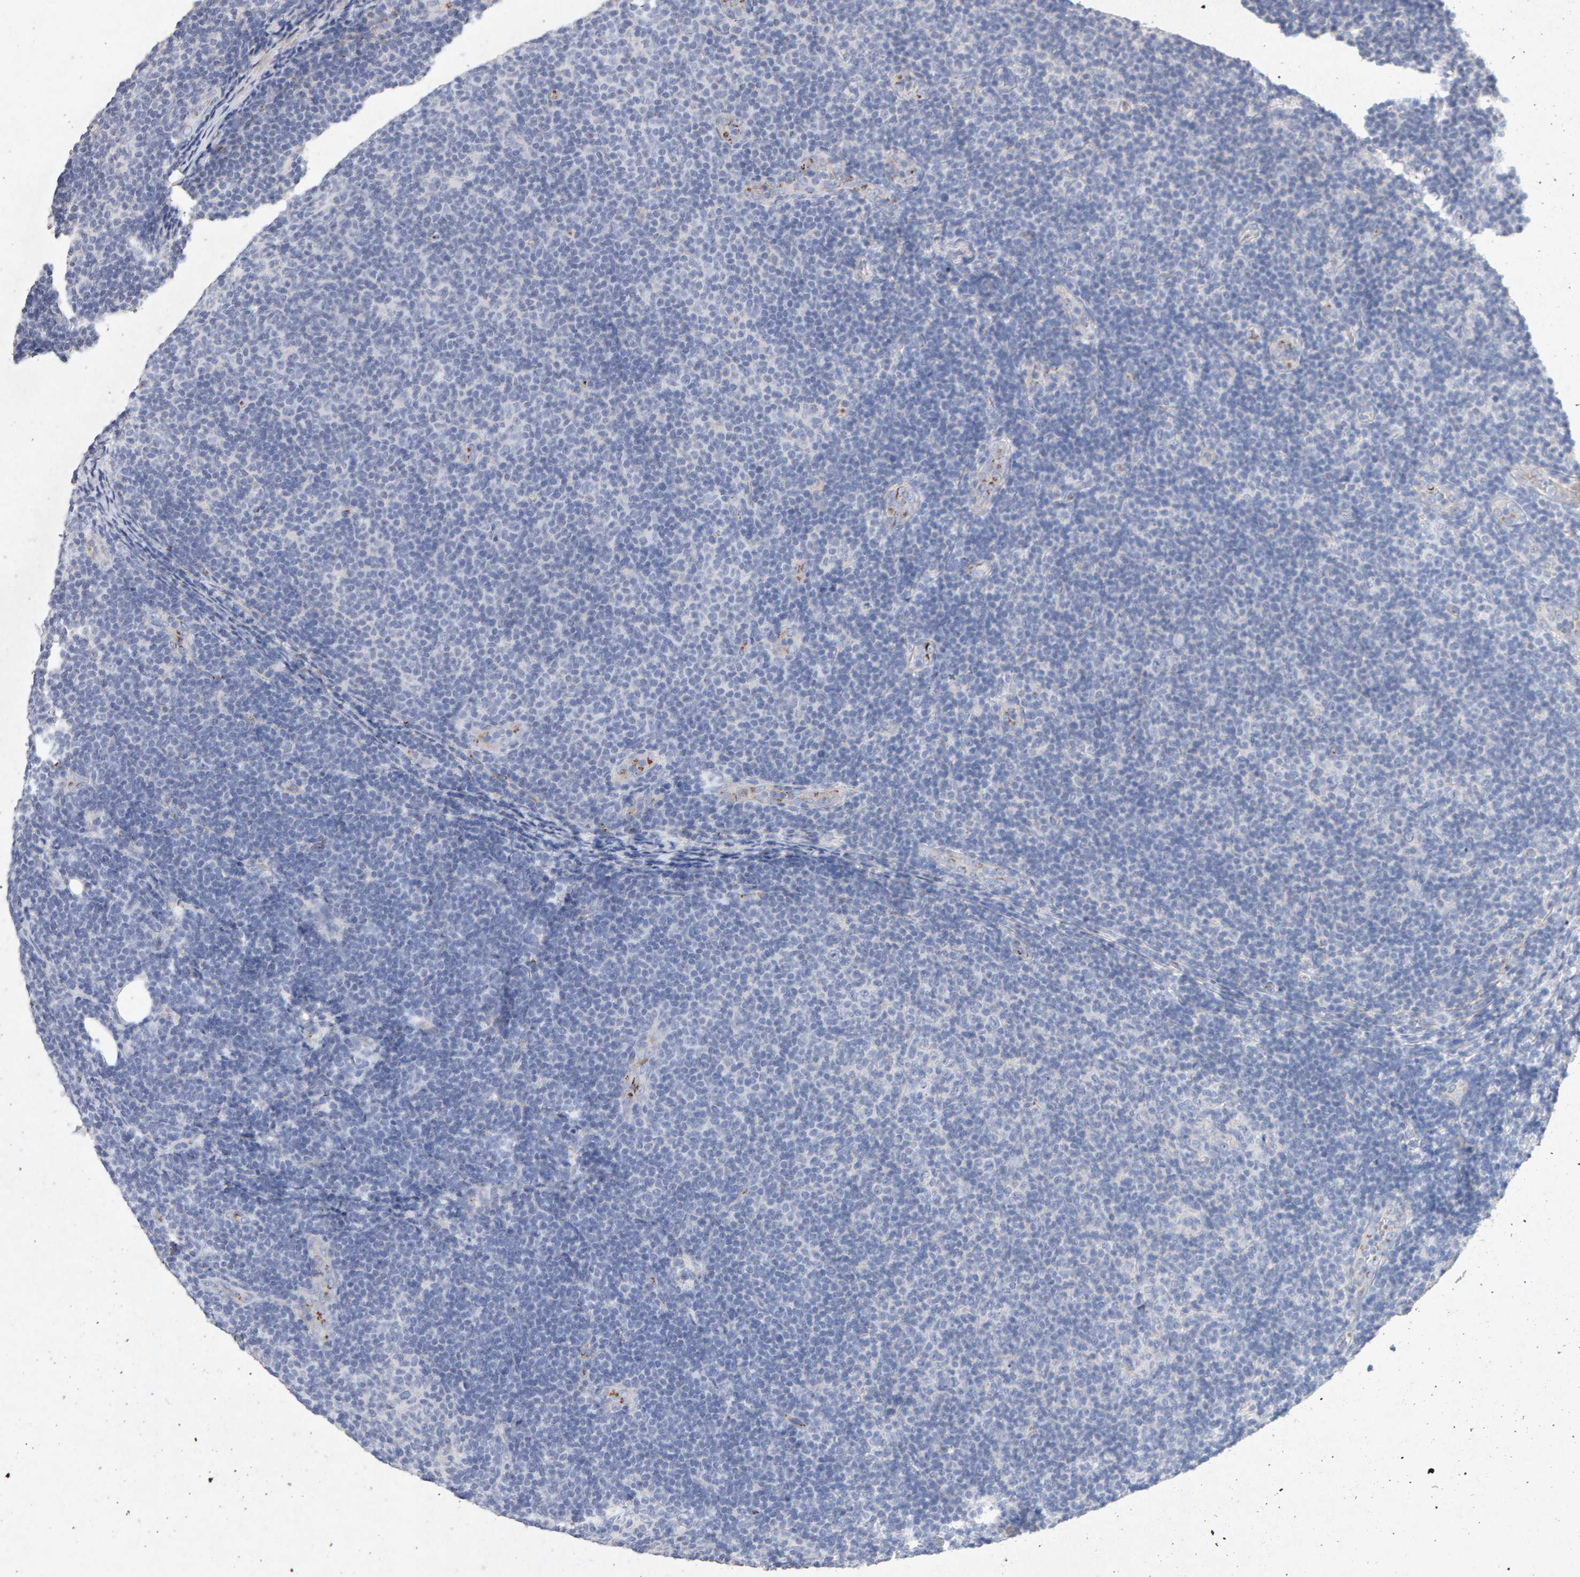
{"staining": {"intensity": "negative", "quantity": "none", "location": "none"}, "tissue": "lymphoma", "cell_type": "Tumor cells", "image_type": "cancer", "snomed": [{"axis": "morphology", "description": "Malignant lymphoma, non-Hodgkin's type, Low grade"}, {"axis": "topography", "description": "Lymph node"}], "caption": "This is an immunohistochemistry photomicrograph of human low-grade malignant lymphoma, non-Hodgkin's type. There is no positivity in tumor cells.", "gene": "PTPRM", "patient": {"sex": "male", "age": 83}}